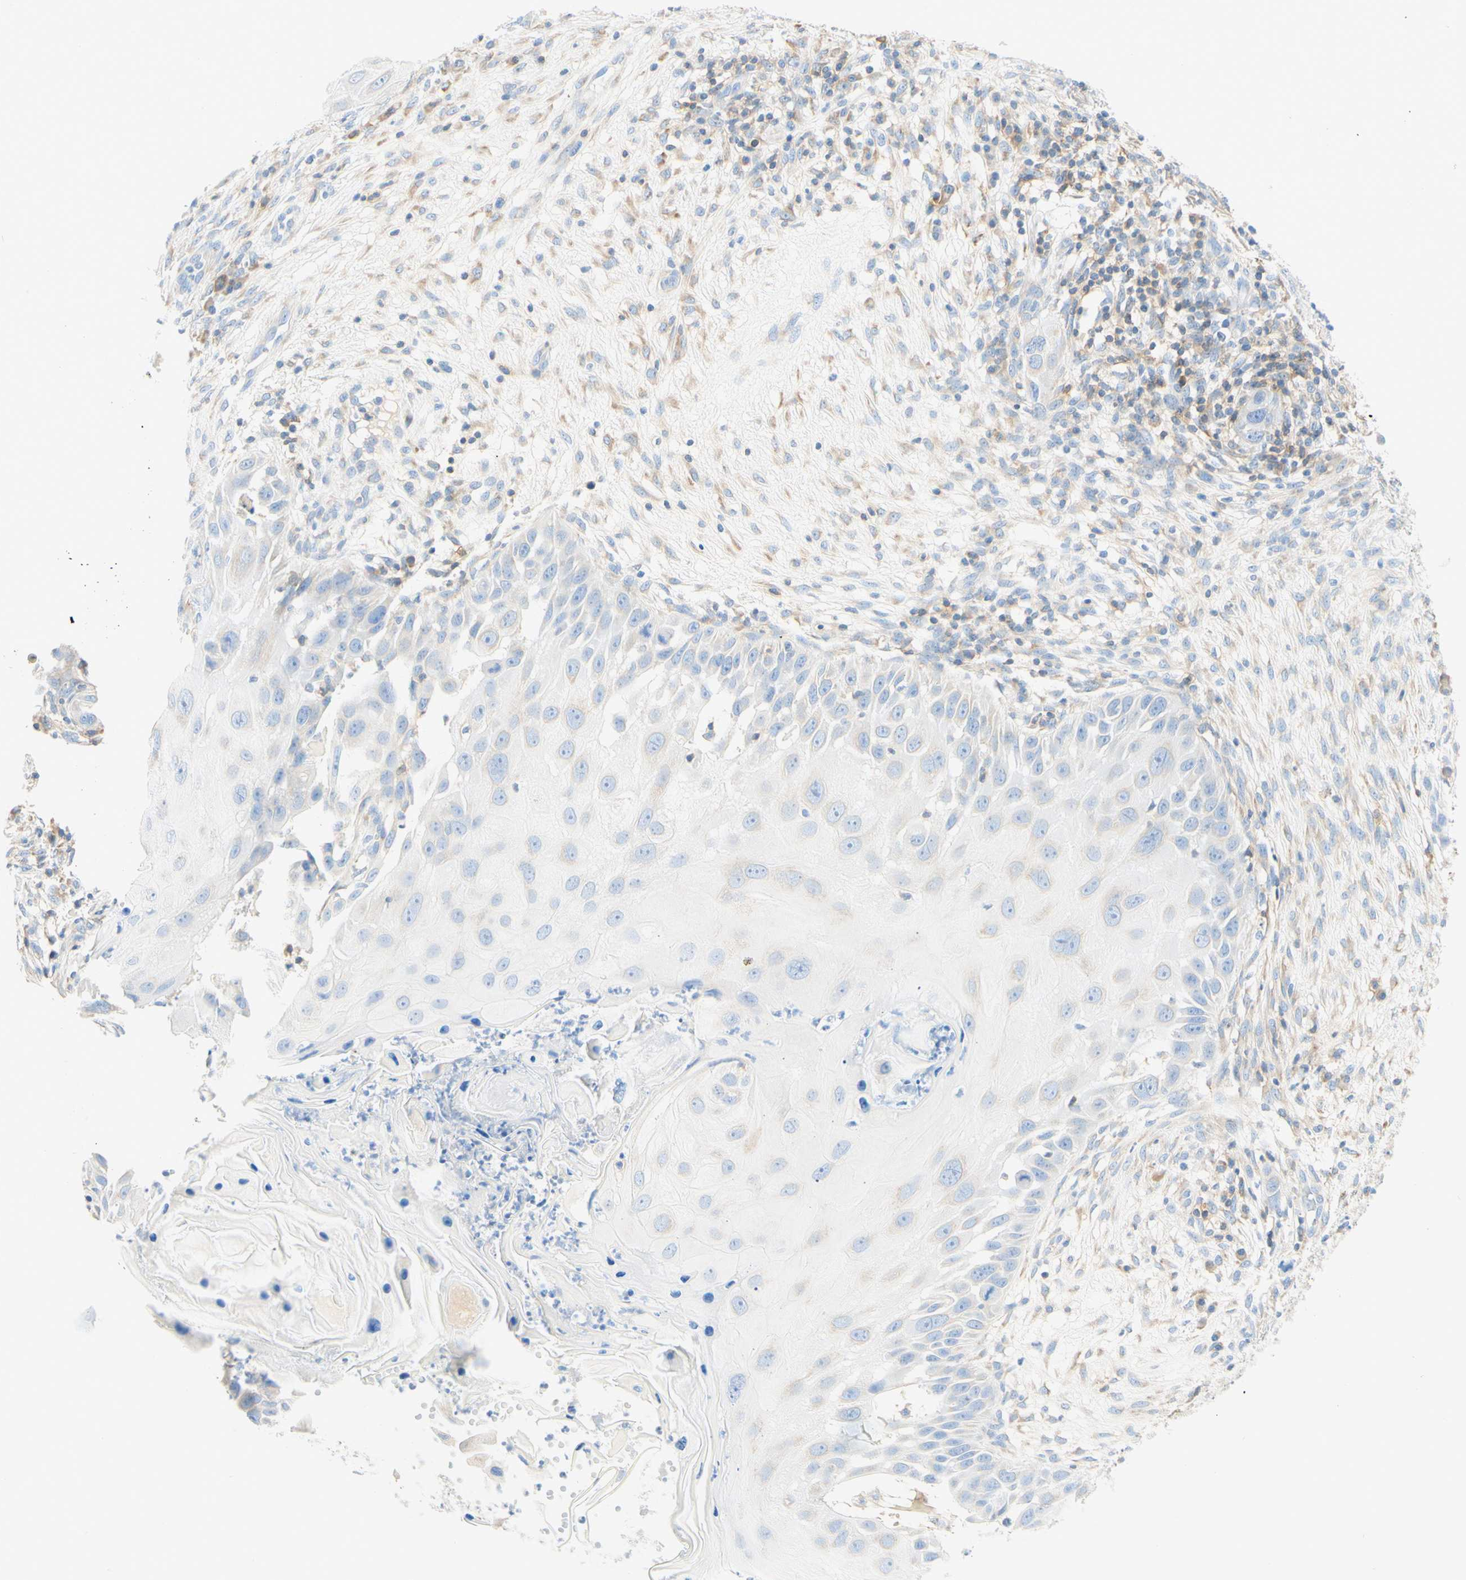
{"staining": {"intensity": "negative", "quantity": "none", "location": "none"}, "tissue": "skin cancer", "cell_type": "Tumor cells", "image_type": "cancer", "snomed": [{"axis": "morphology", "description": "Squamous cell carcinoma, NOS"}, {"axis": "topography", "description": "Skin"}], "caption": "Immunohistochemistry of squamous cell carcinoma (skin) exhibits no expression in tumor cells.", "gene": "LAT", "patient": {"sex": "female", "age": 44}}